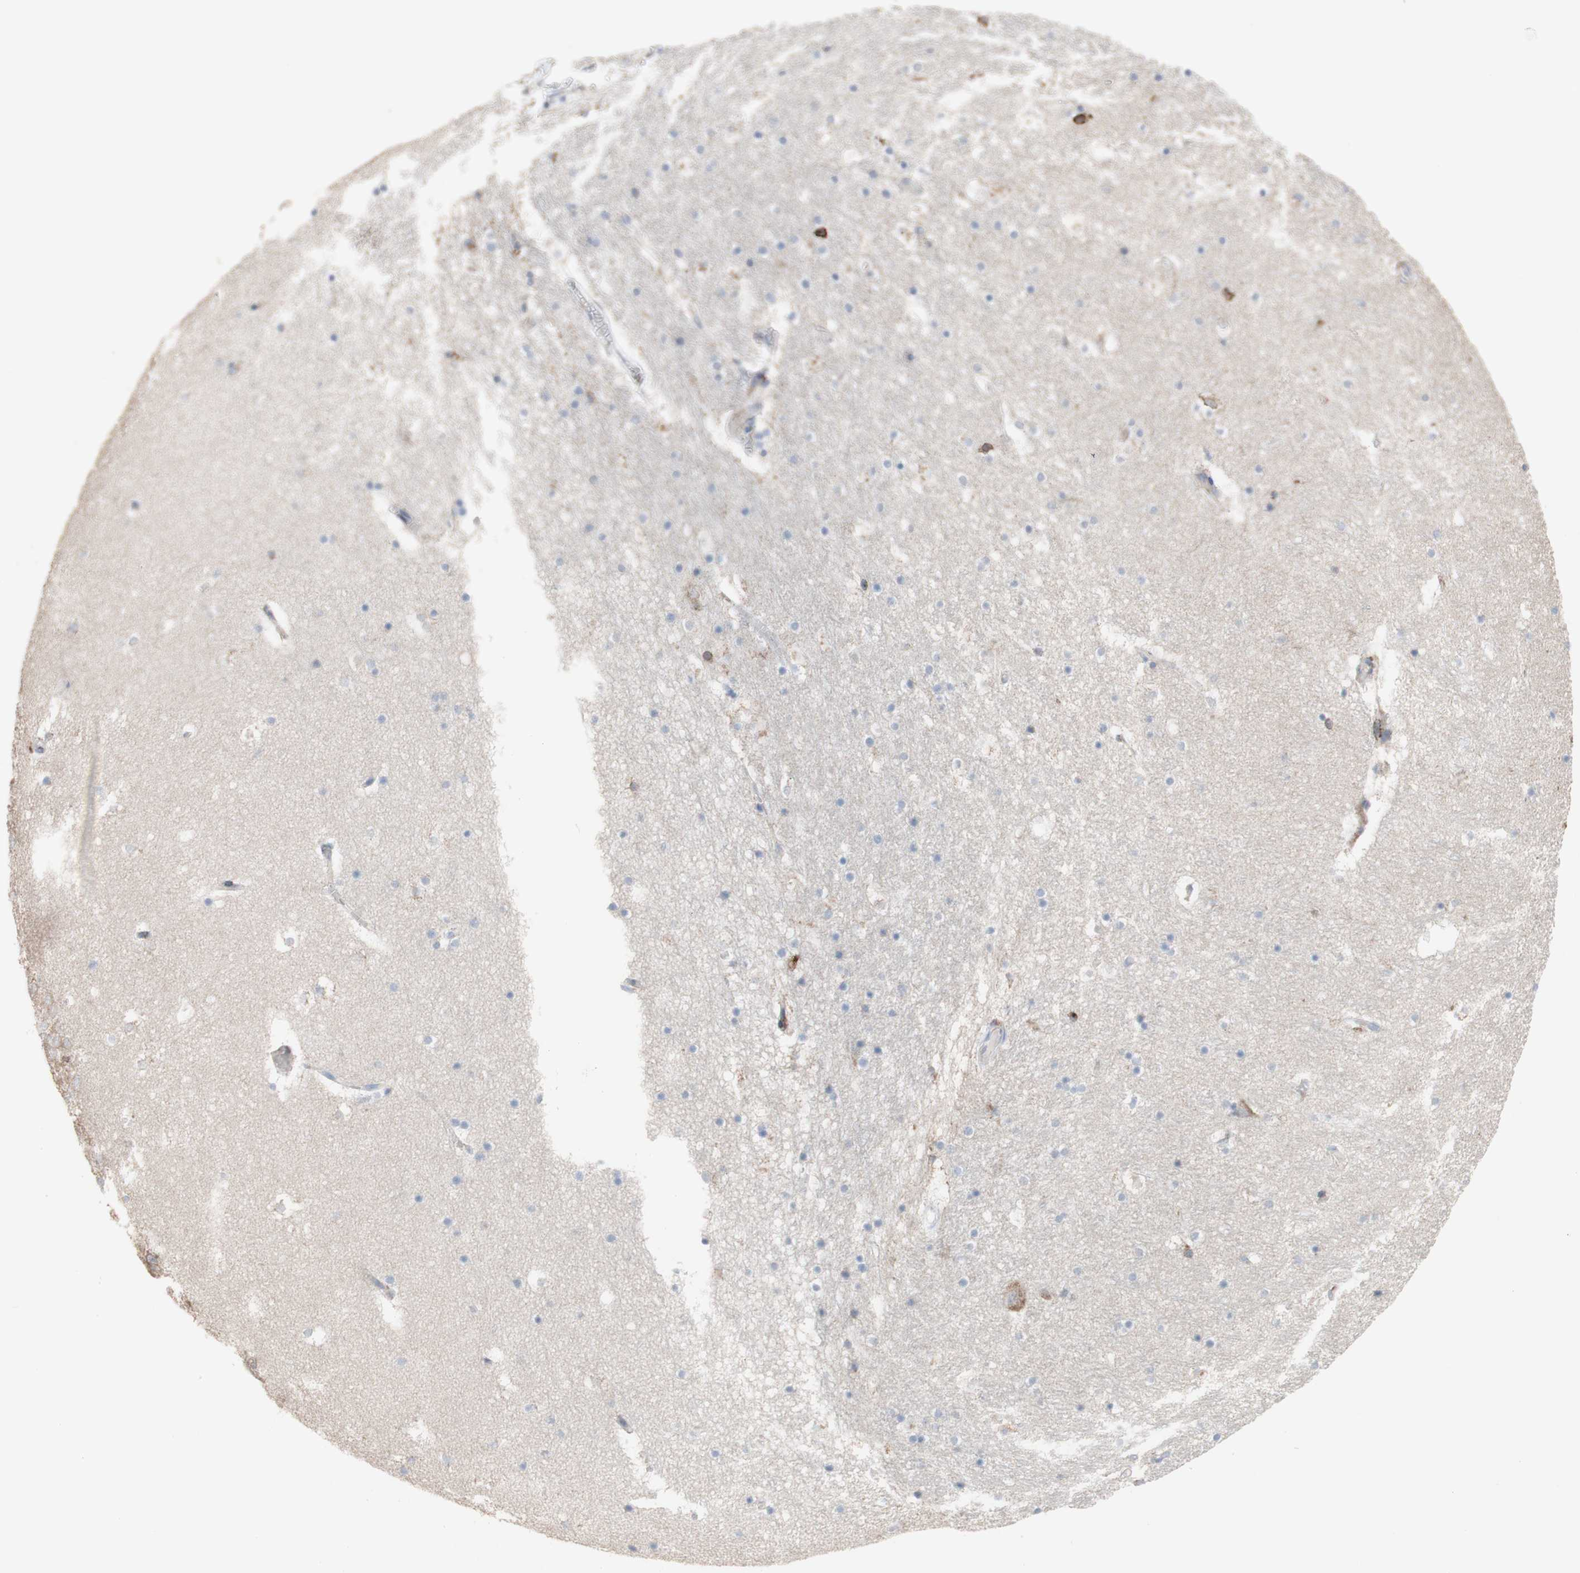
{"staining": {"intensity": "negative", "quantity": "none", "location": "none"}, "tissue": "hippocampus", "cell_type": "Glial cells", "image_type": "normal", "snomed": [{"axis": "morphology", "description": "Normal tissue, NOS"}, {"axis": "topography", "description": "Hippocampus"}], "caption": "Human hippocampus stained for a protein using immunohistochemistry demonstrates no positivity in glial cells.", "gene": "AGPAT5", "patient": {"sex": "male", "age": 45}}